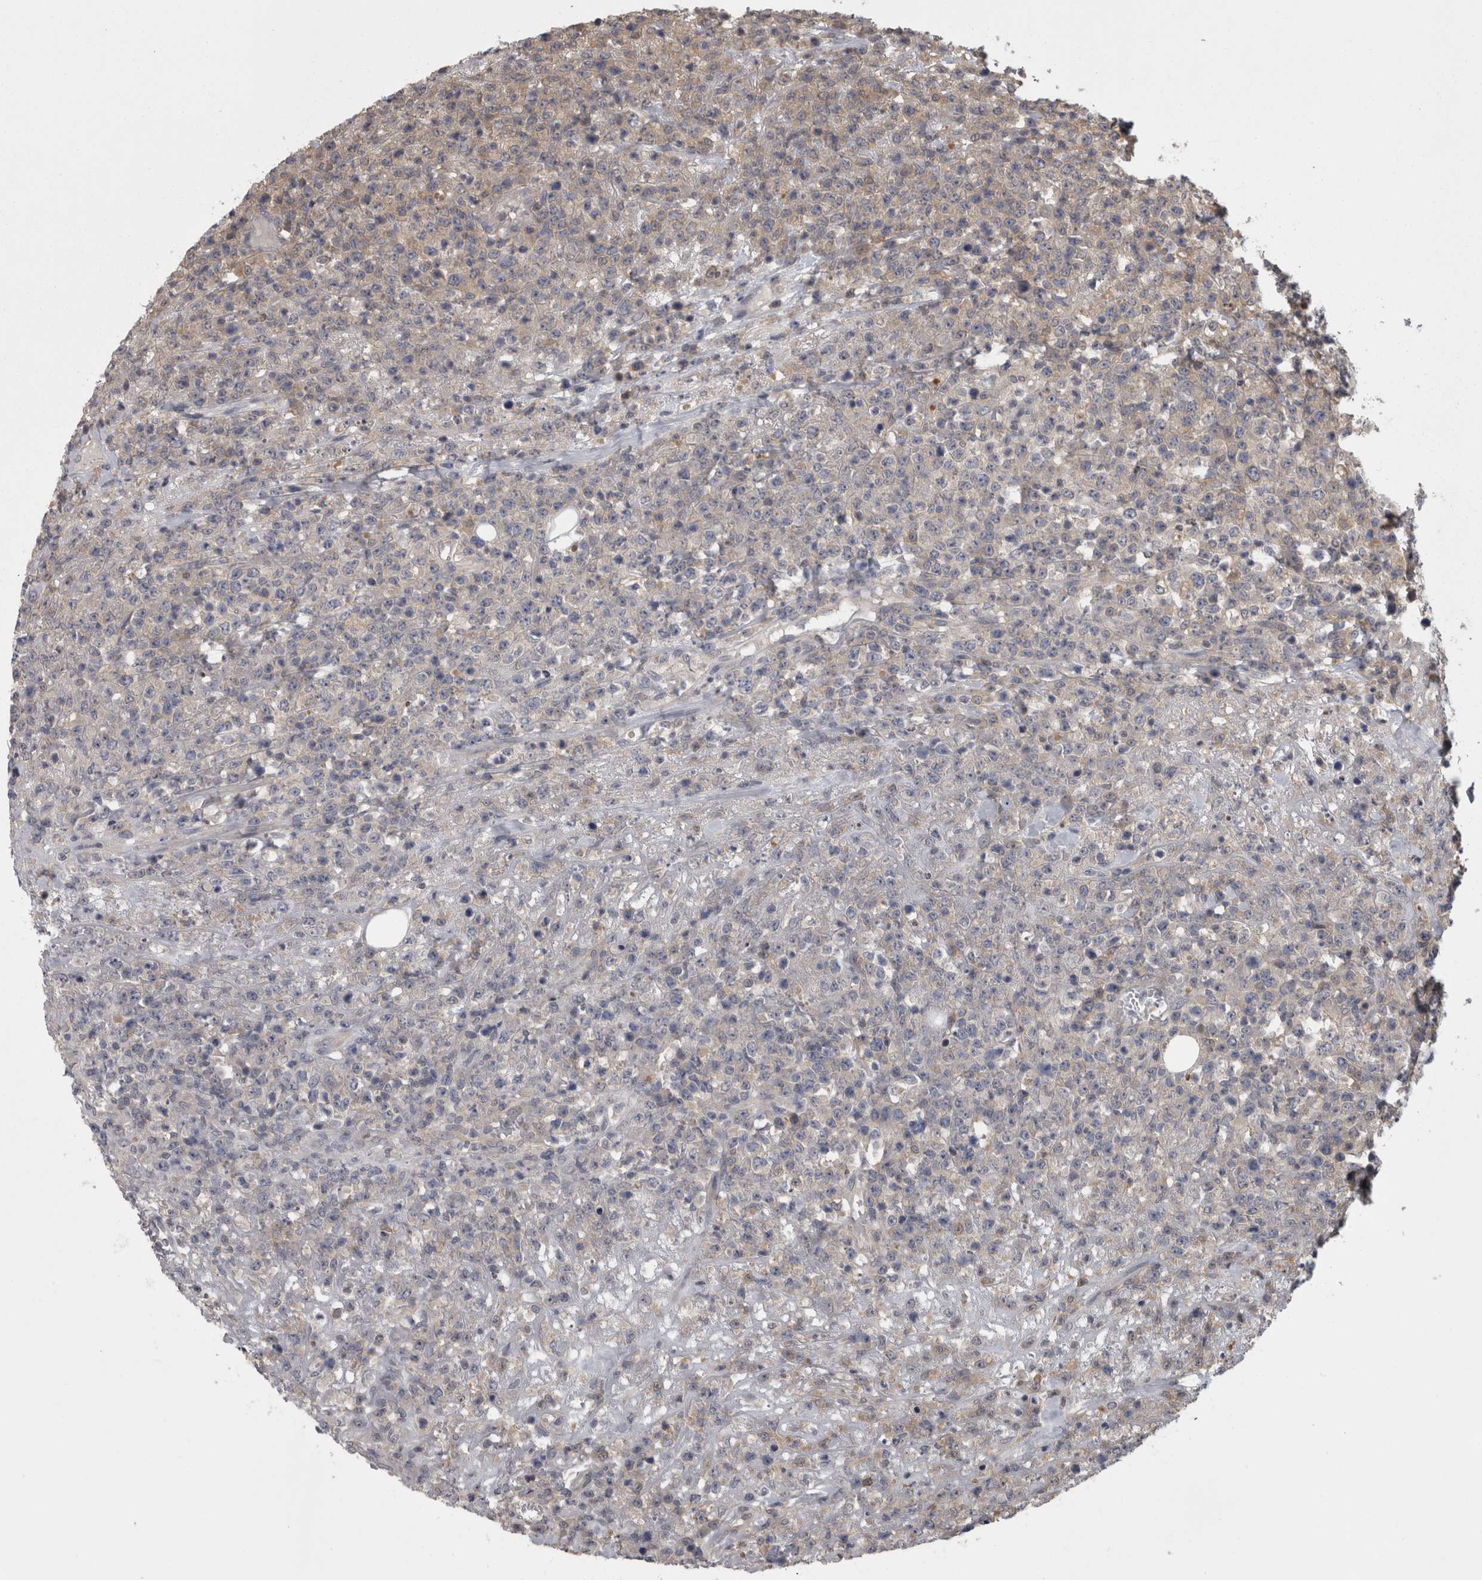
{"staining": {"intensity": "negative", "quantity": "none", "location": "none"}, "tissue": "lymphoma", "cell_type": "Tumor cells", "image_type": "cancer", "snomed": [{"axis": "morphology", "description": "Malignant lymphoma, non-Hodgkin's type, High grade"}, {"axis": "topography", "description": "Colon"}], "caption": "High power microscopy image of an immunohistochemistry micrograph of high-grade malignant lymphoma, non-Hodgkin's type, revealing no significant staining in tumor cells.", "gene": "APRT", "patient": {"sex": "female", "age": 53}}